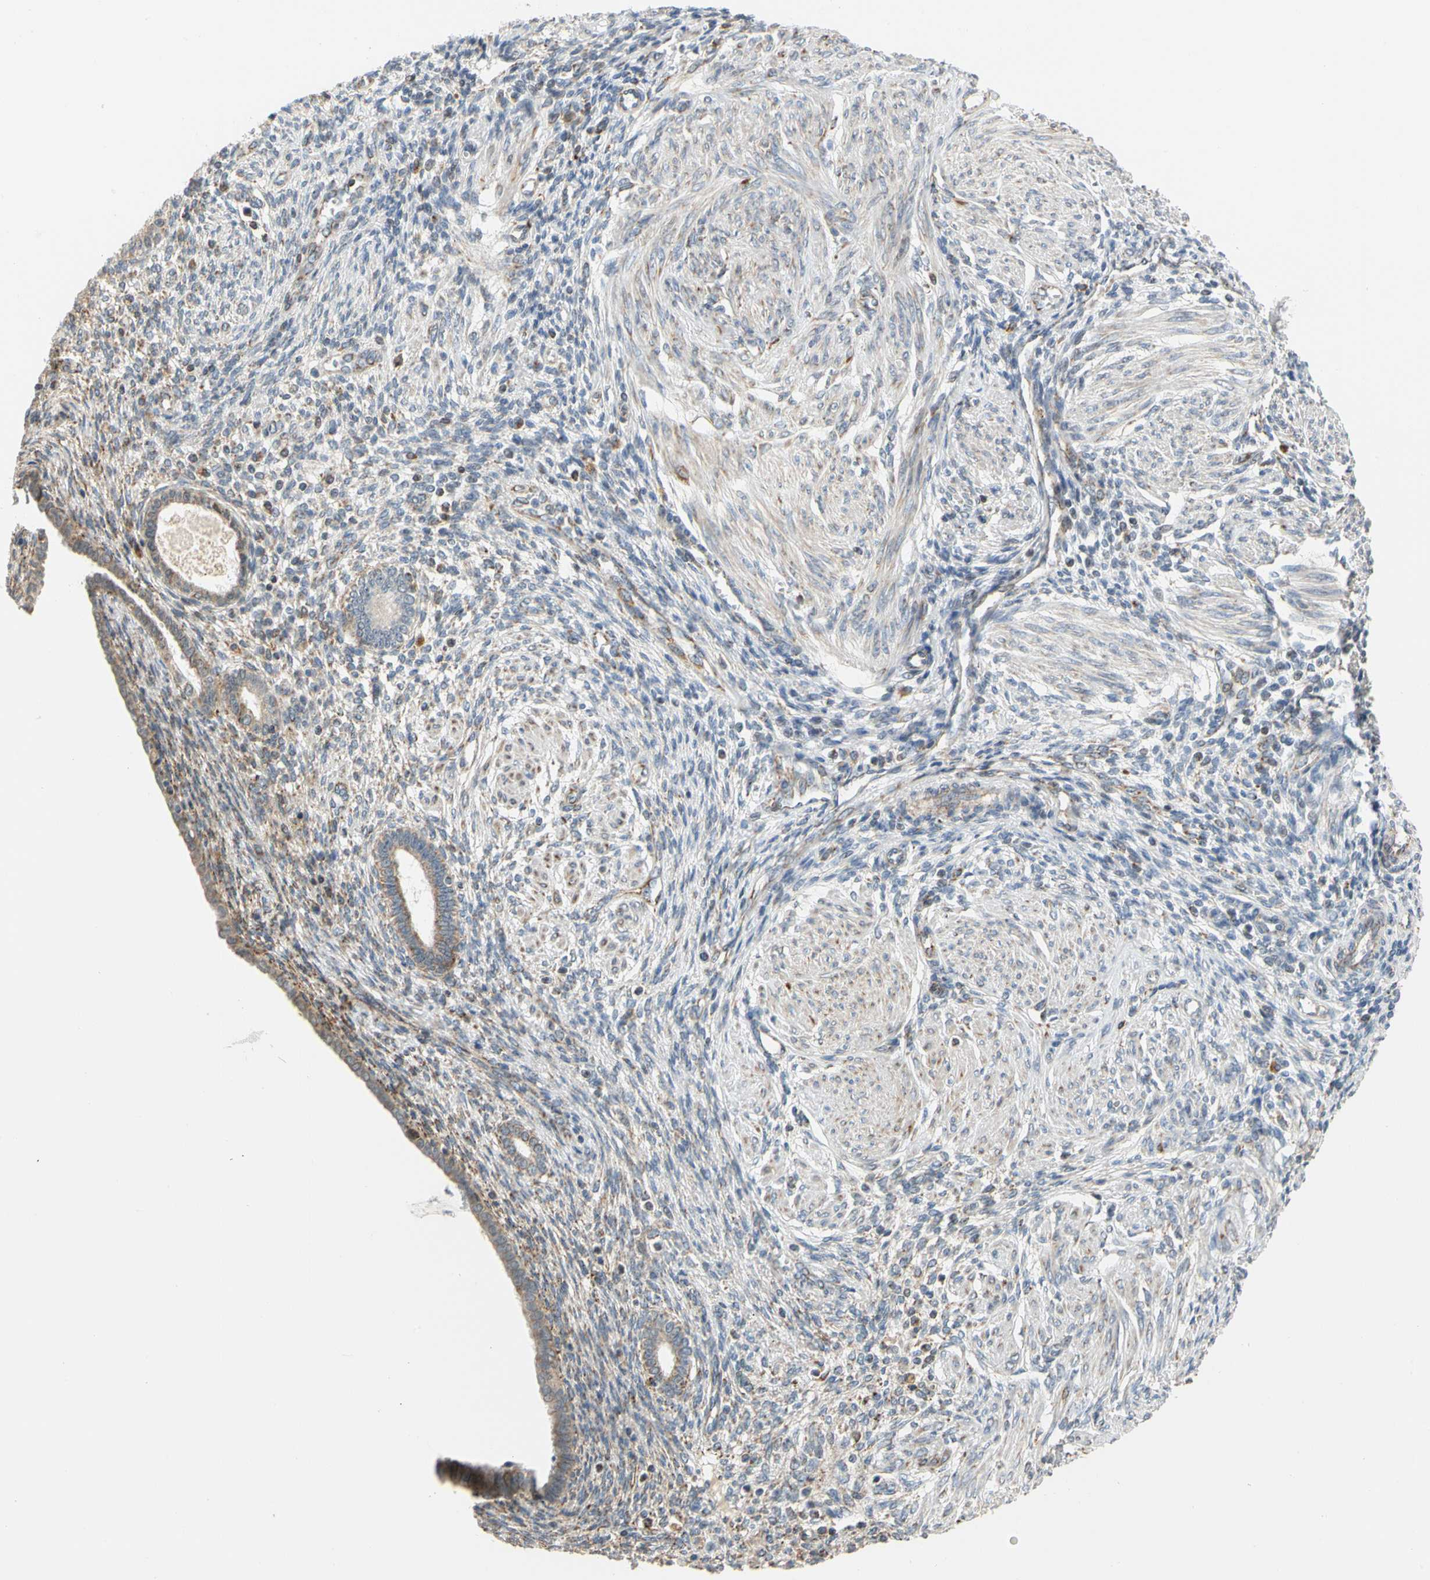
{"staining": {"intensity": "weak", "quantity": "<25%", "location": "cytoplasmic/membranous"}, "tissue": "endometrium", "cell_type": "Cells in endometrial stroma", "image_type": "normal", "snomed": [{"axis": "morphology", "description": "Normal tissue, NOS"}, {"axis": "topography", "description": "Endometrium"}], "caption": "Cells in endometrial stroma show no significant expression in unremarkable endometrium.", "gene": "SFXN3", "patient": {"sex": "female", "age": 72}}